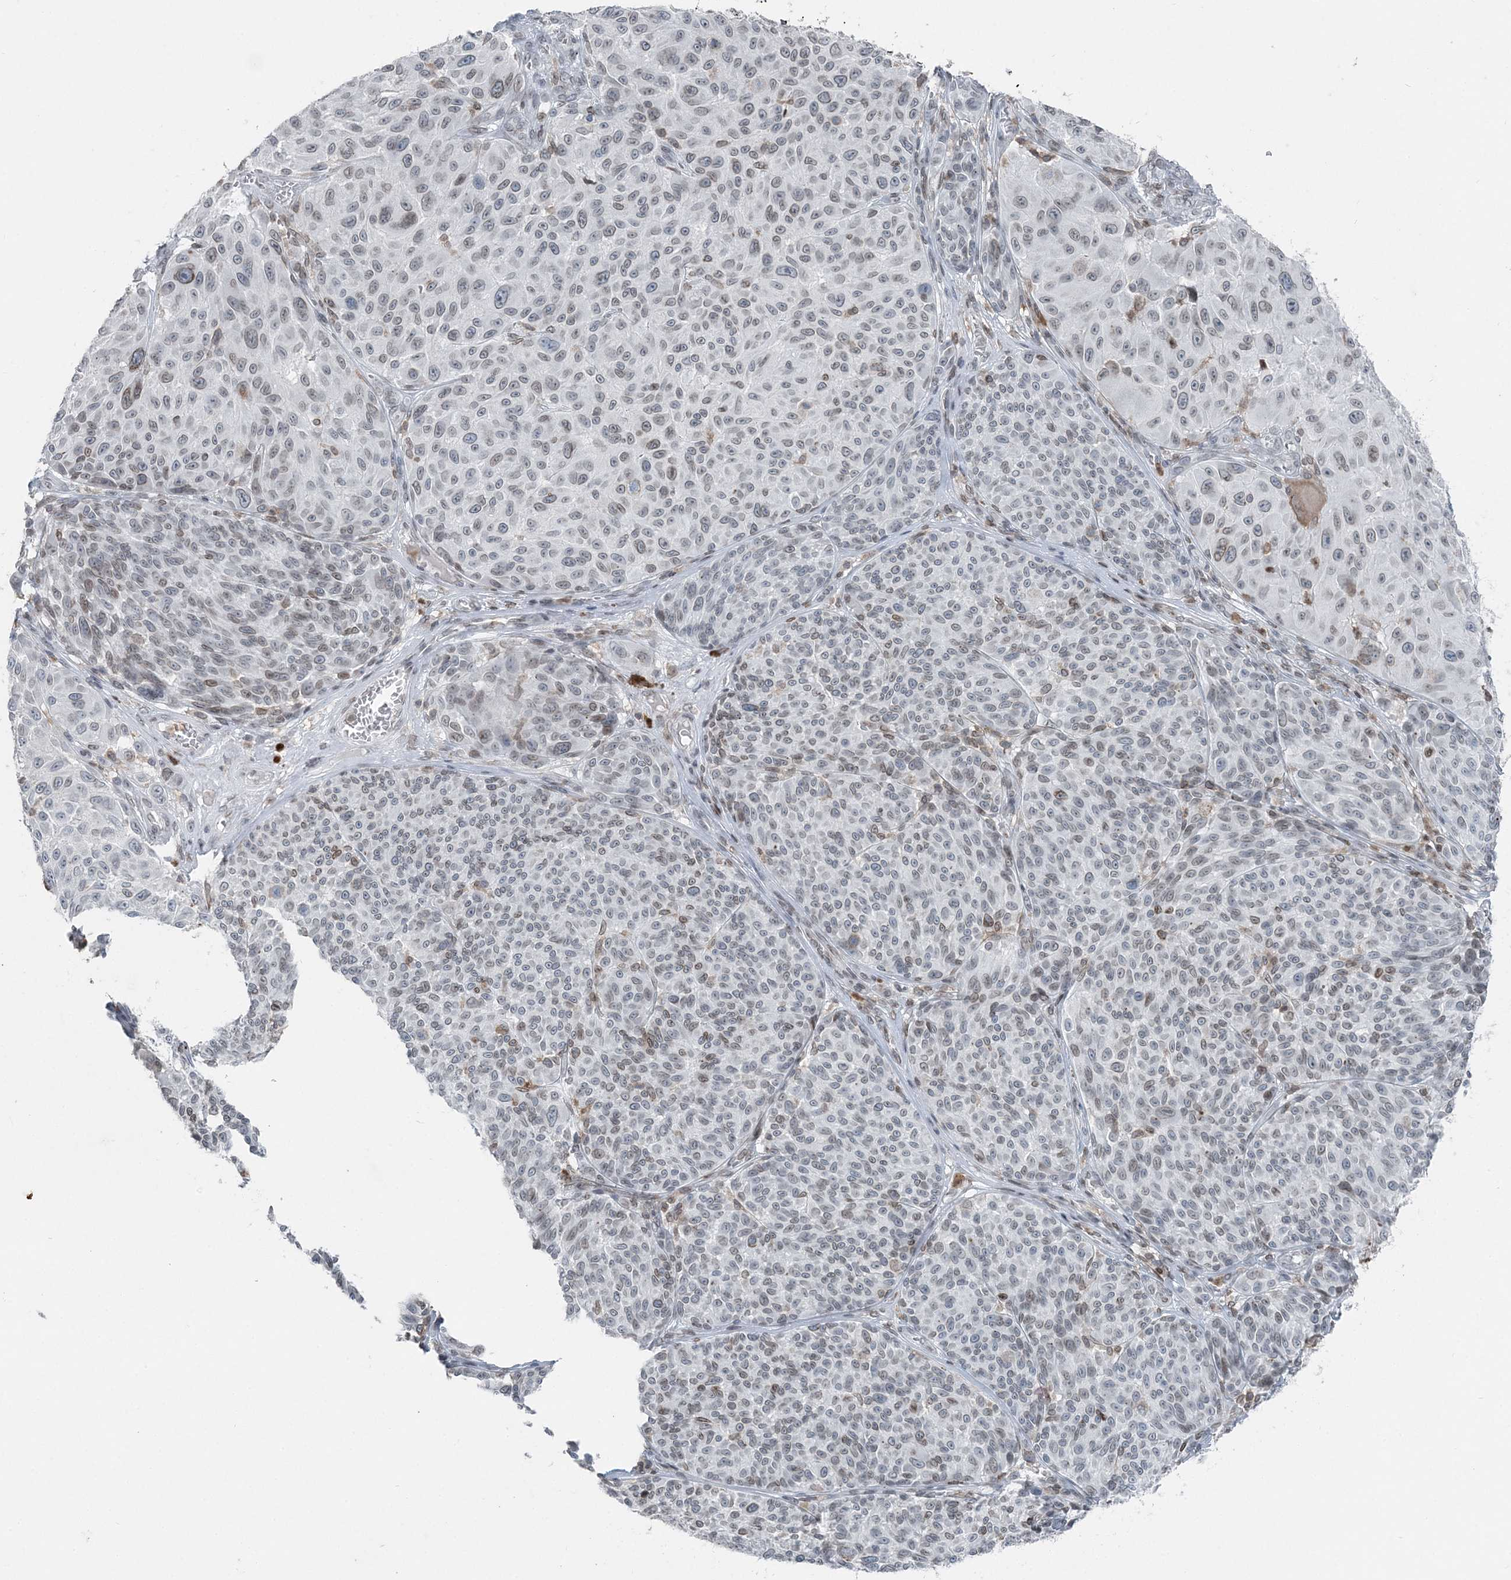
{"staining": {"intensity": "weak", "quantity": "<25%", "location": "cytoplasmic/membranous,nuclear"}, "tissue": "melanoma", "cell_type": "Tumor cells", "image_type": "cancer", "snomed": [{"axis": "morphology", "description": "Malignant melanoma, NOS"}, {"axis": "topography", "description": "Skin"}], "caption": "High power microscopy histopathology image of an immunohistochemistry (IHC) histopathology image of malignant melanoma, revealing no significant expression in tumor cells.", "gene": "GJD4", "patient": {"sex": "male", "age": 83}}